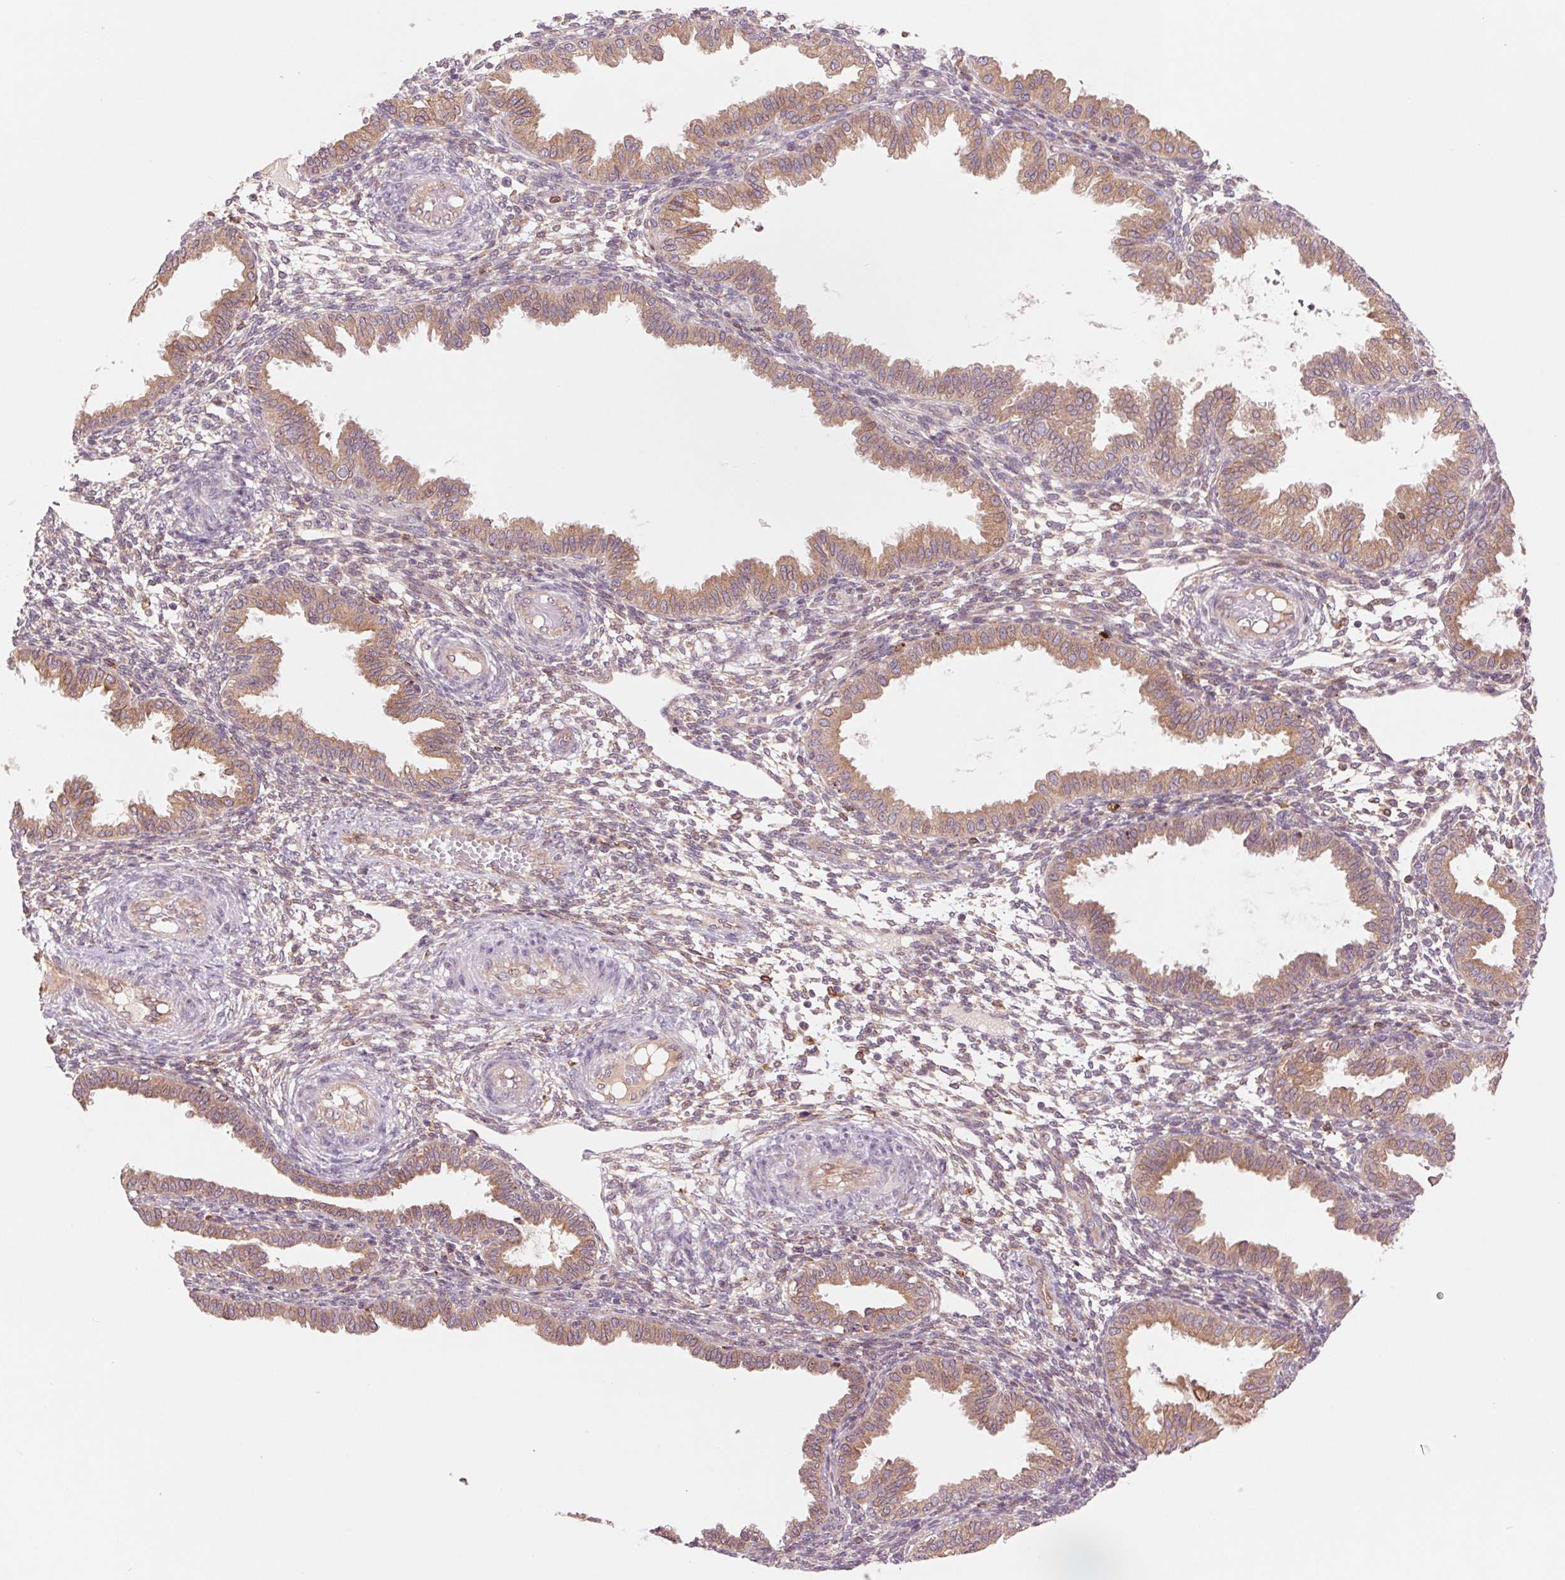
{"staining": {"intensity": "weak", "quantity": "<25%", "location": "cytoplasmic/membranous"}, "tissue": "endometrium", "cell_type": "Cells in endometrial stroma", "image_type": "normal", "snomed": [{"axis": "morphology", "description": "Normal tissue, NOS"}, {"axis": "topography", "description": "Endometrium"}], "caption": "The immunohistochemistry histopathology image has no significant expression in cells in endometrial stroma of endometrium. (DAB immunohistochemistry (IHC), high magnification).", "gene": "KLHL20", "patient": {"sex": "female", "age": 33}}